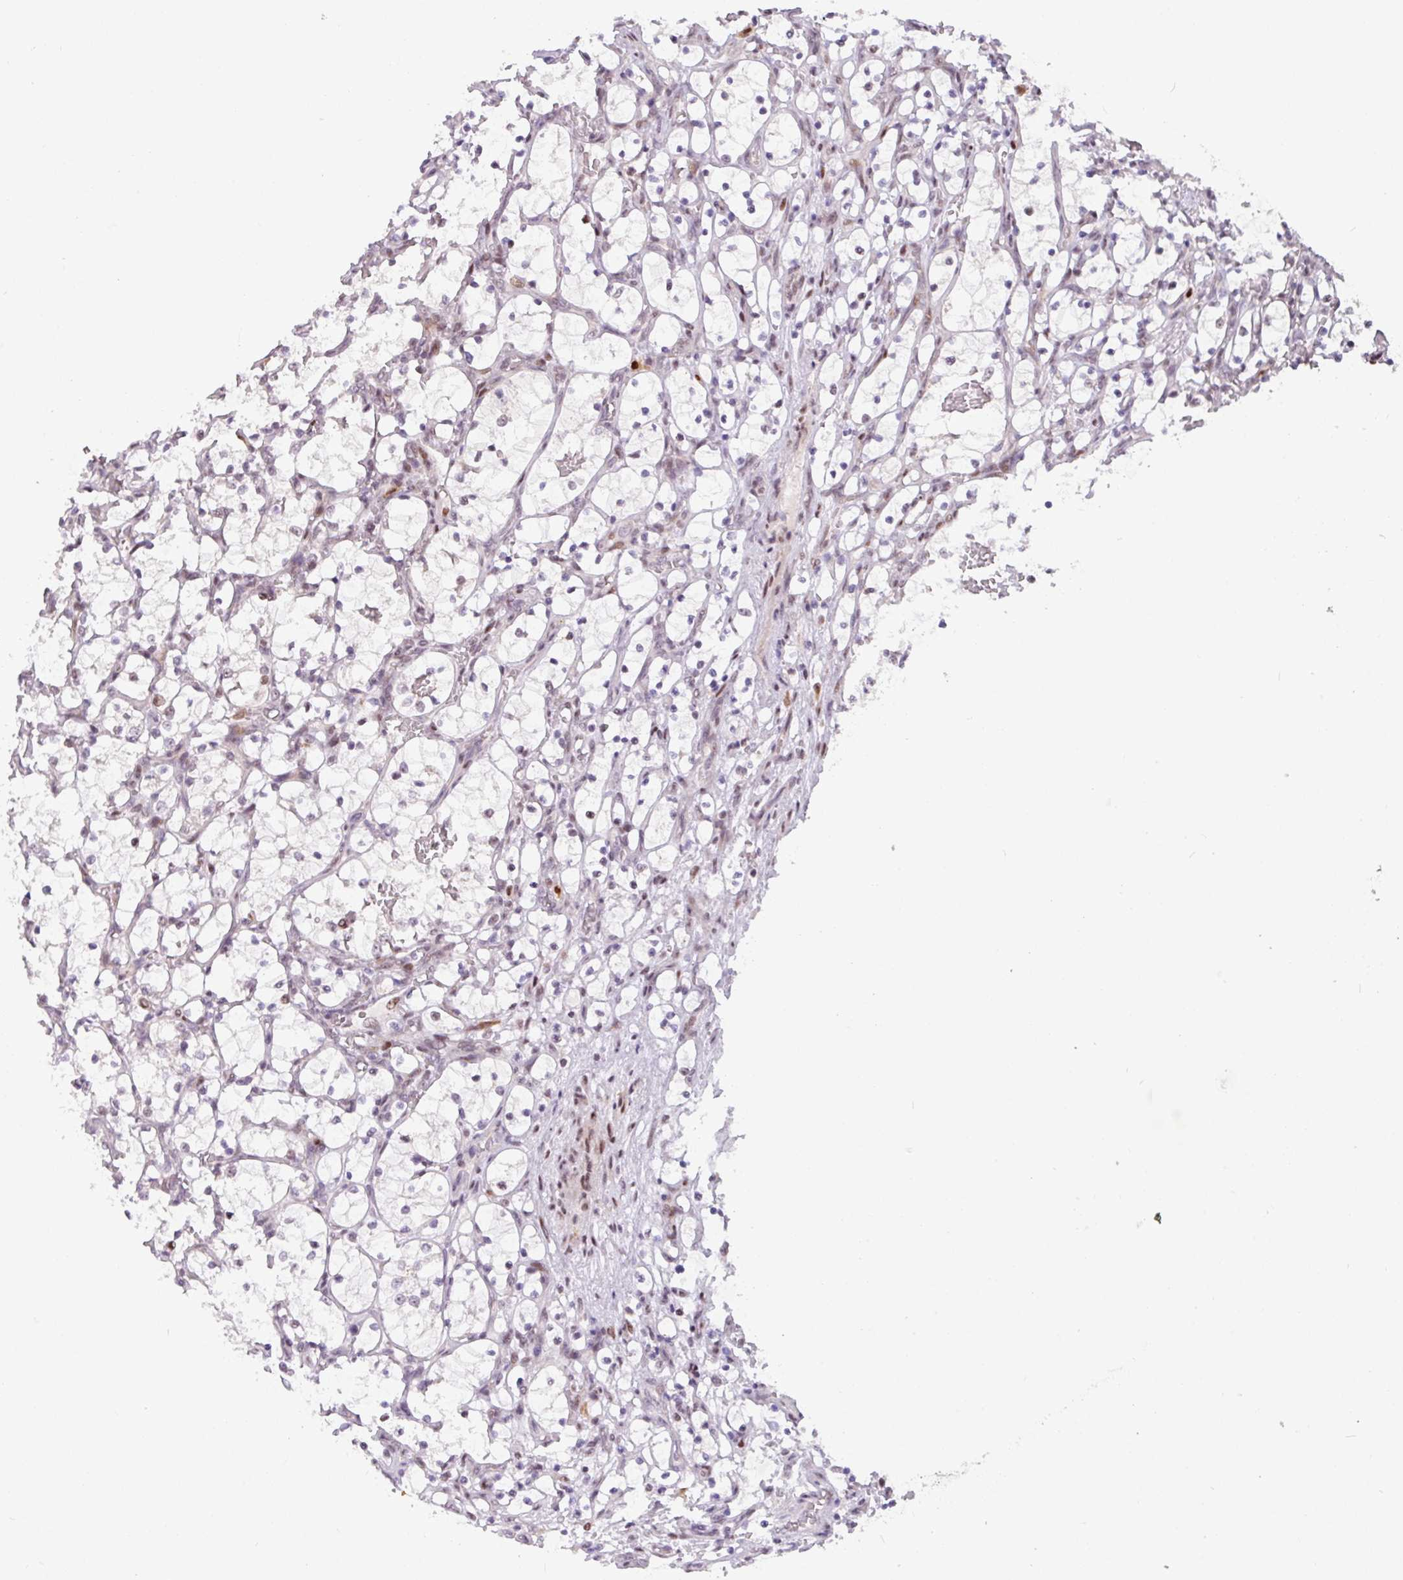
{"staining": {"intensity": "weak", "quantity": "<25%", "location": "nuclear"}, "tissue": "renal cancer", "cell_type": "Tumor cells", "image_type": "cancer", "snomed": [{"axis": "morphology", "description": "Adenocarcinoma, NOS"}, {"axis": "topography", "description": "Kidney"}], "caption": "Renal cancer was stained to show a protein in brown. There is no significant staining in tumor cells.", "gene": "BRD3", "patient": {"sex": "female", "age": 69}}